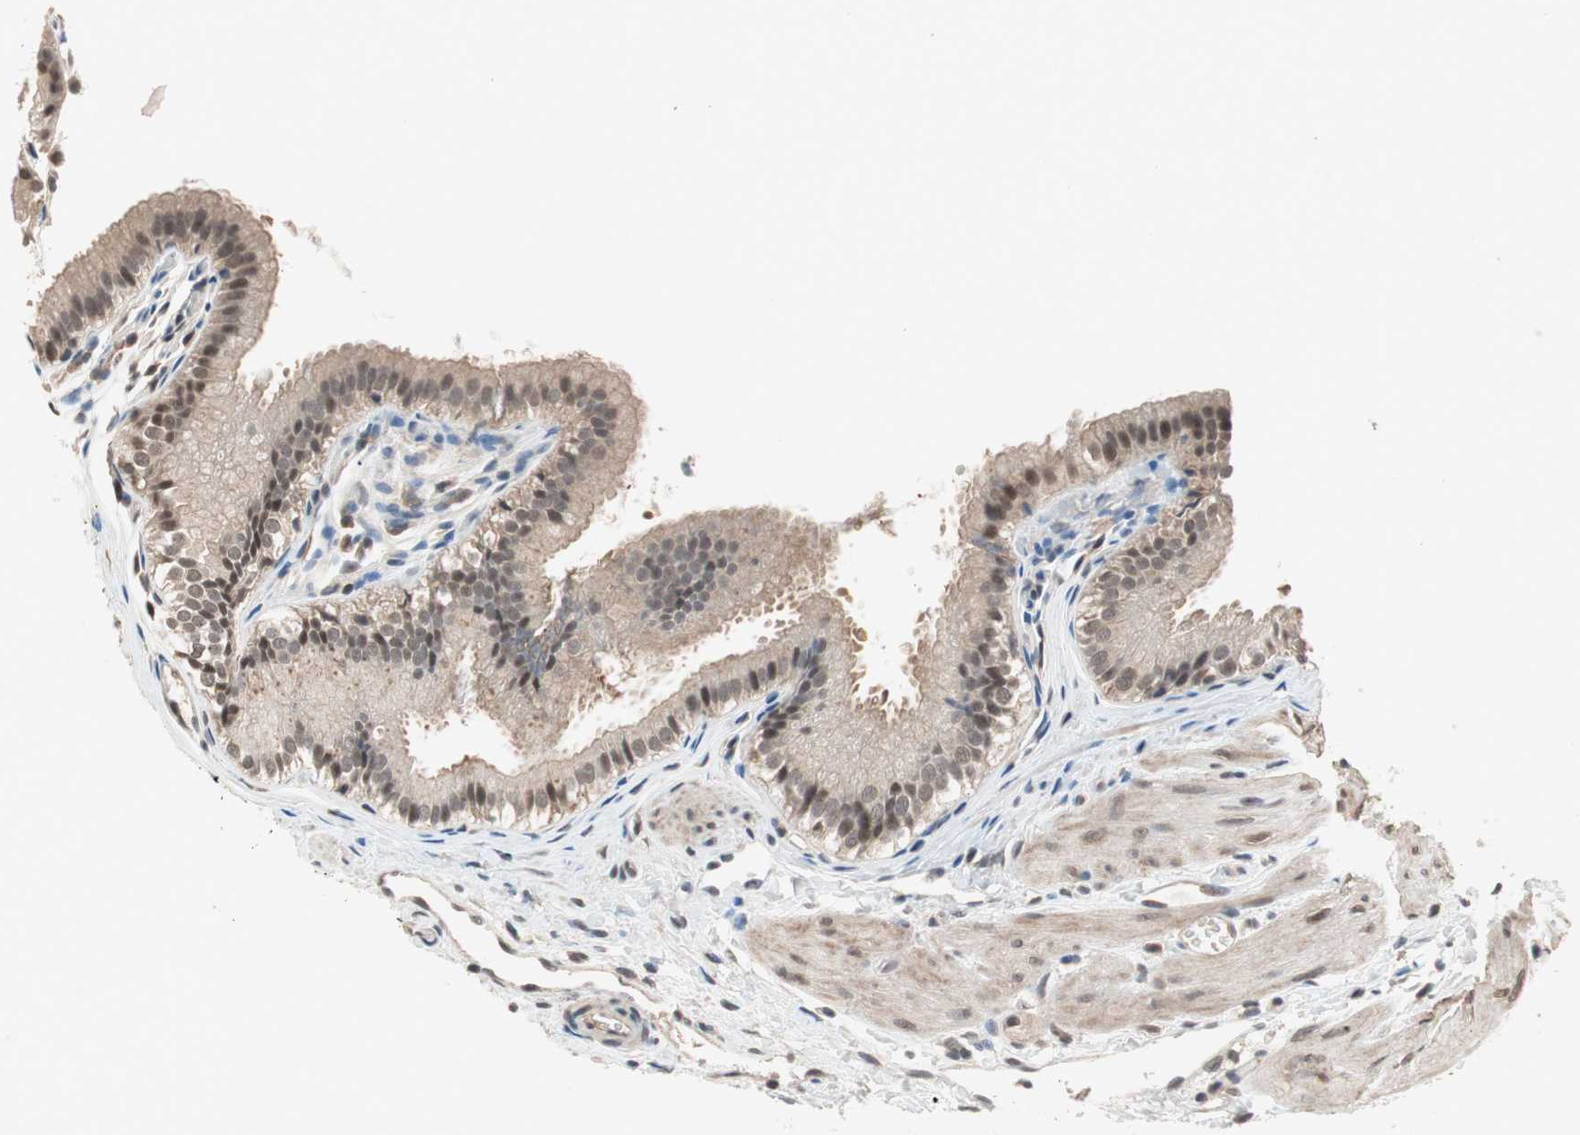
{"staining": {"intensity": "moderate", "quantity": ">75%", "location": "cytoplasmic/membranous,nuclear"}, "tissue": "gallbladder", "cell_type": "Glandular cells", "image_type": "normal", "snomed": [{"axis": "morphology", "description": "Normal tissue, NOS"}, {"axis": "topography", "description": "Gallbladder"}], "caption": "A micrograph of human gallbladder stained for a protein demonstrates moderate cytoplasmic/membranous,nuclear brown staining in glandular cells.", "gene": "GART", "patient": {"sex": "female", "age": 26}}